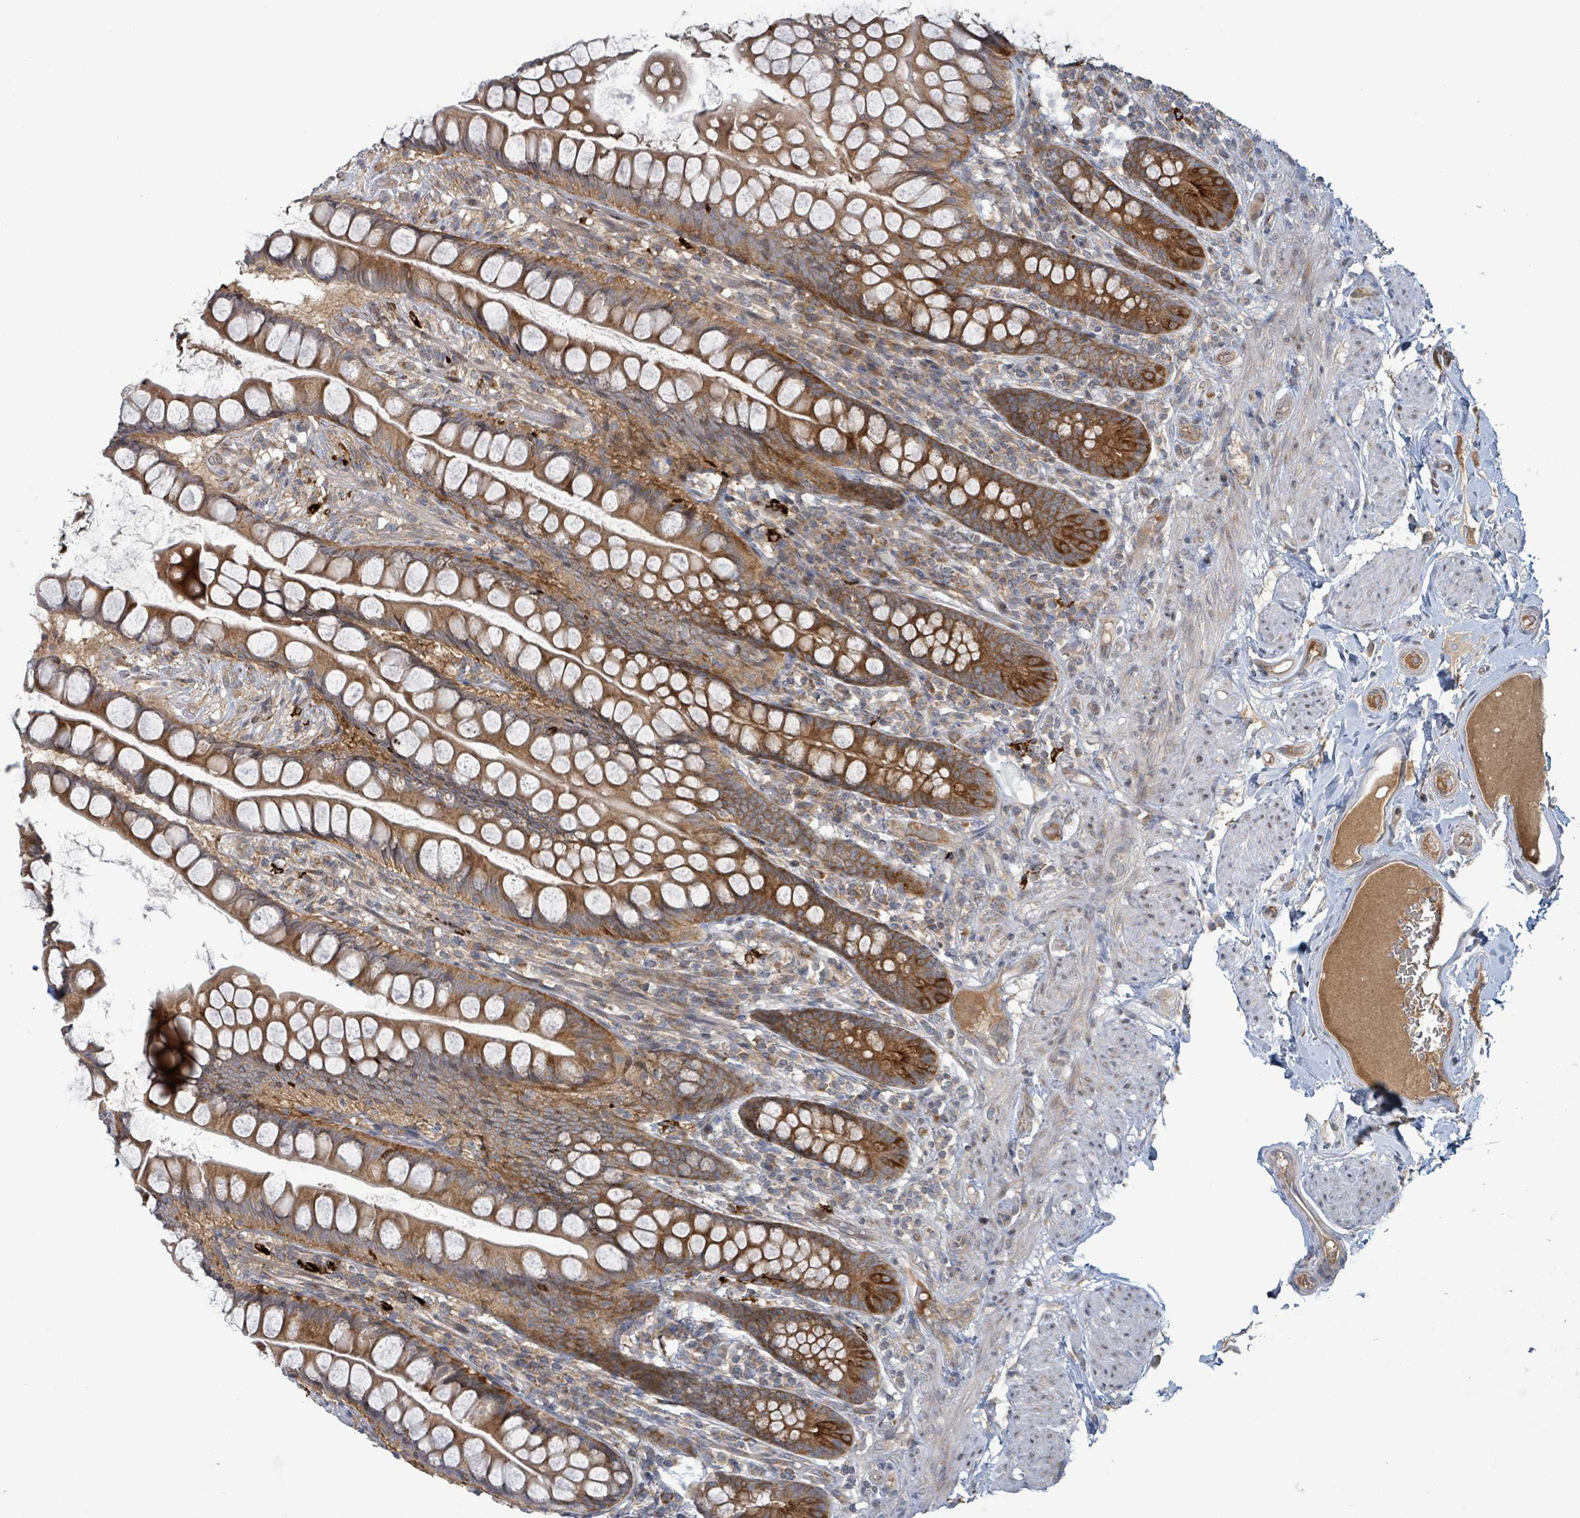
{"staining": {"intensity": "strong", "quantity": ">75%", "location": "cytoplasmic/membranous"}, "tissue": "small intestine", "cell_type": "Glandular cells", "image_type": "normal", "snomed": [{"axis": "morphology", "description": "Normal tissue, NOS"}, {"axis": "topography", "description": "Small intestine"}], "caption": "This photomicrograph reveals benign small intestine stained with immunohistochemistry (IHC) to label a protein in brown. The cytoplasmic/membranous of glandular cells show strong positivity for the protein. Nuclei are counter-stained blue.", "gene": "OR51E1", "patient": {"sex": "male", "age": 70}}